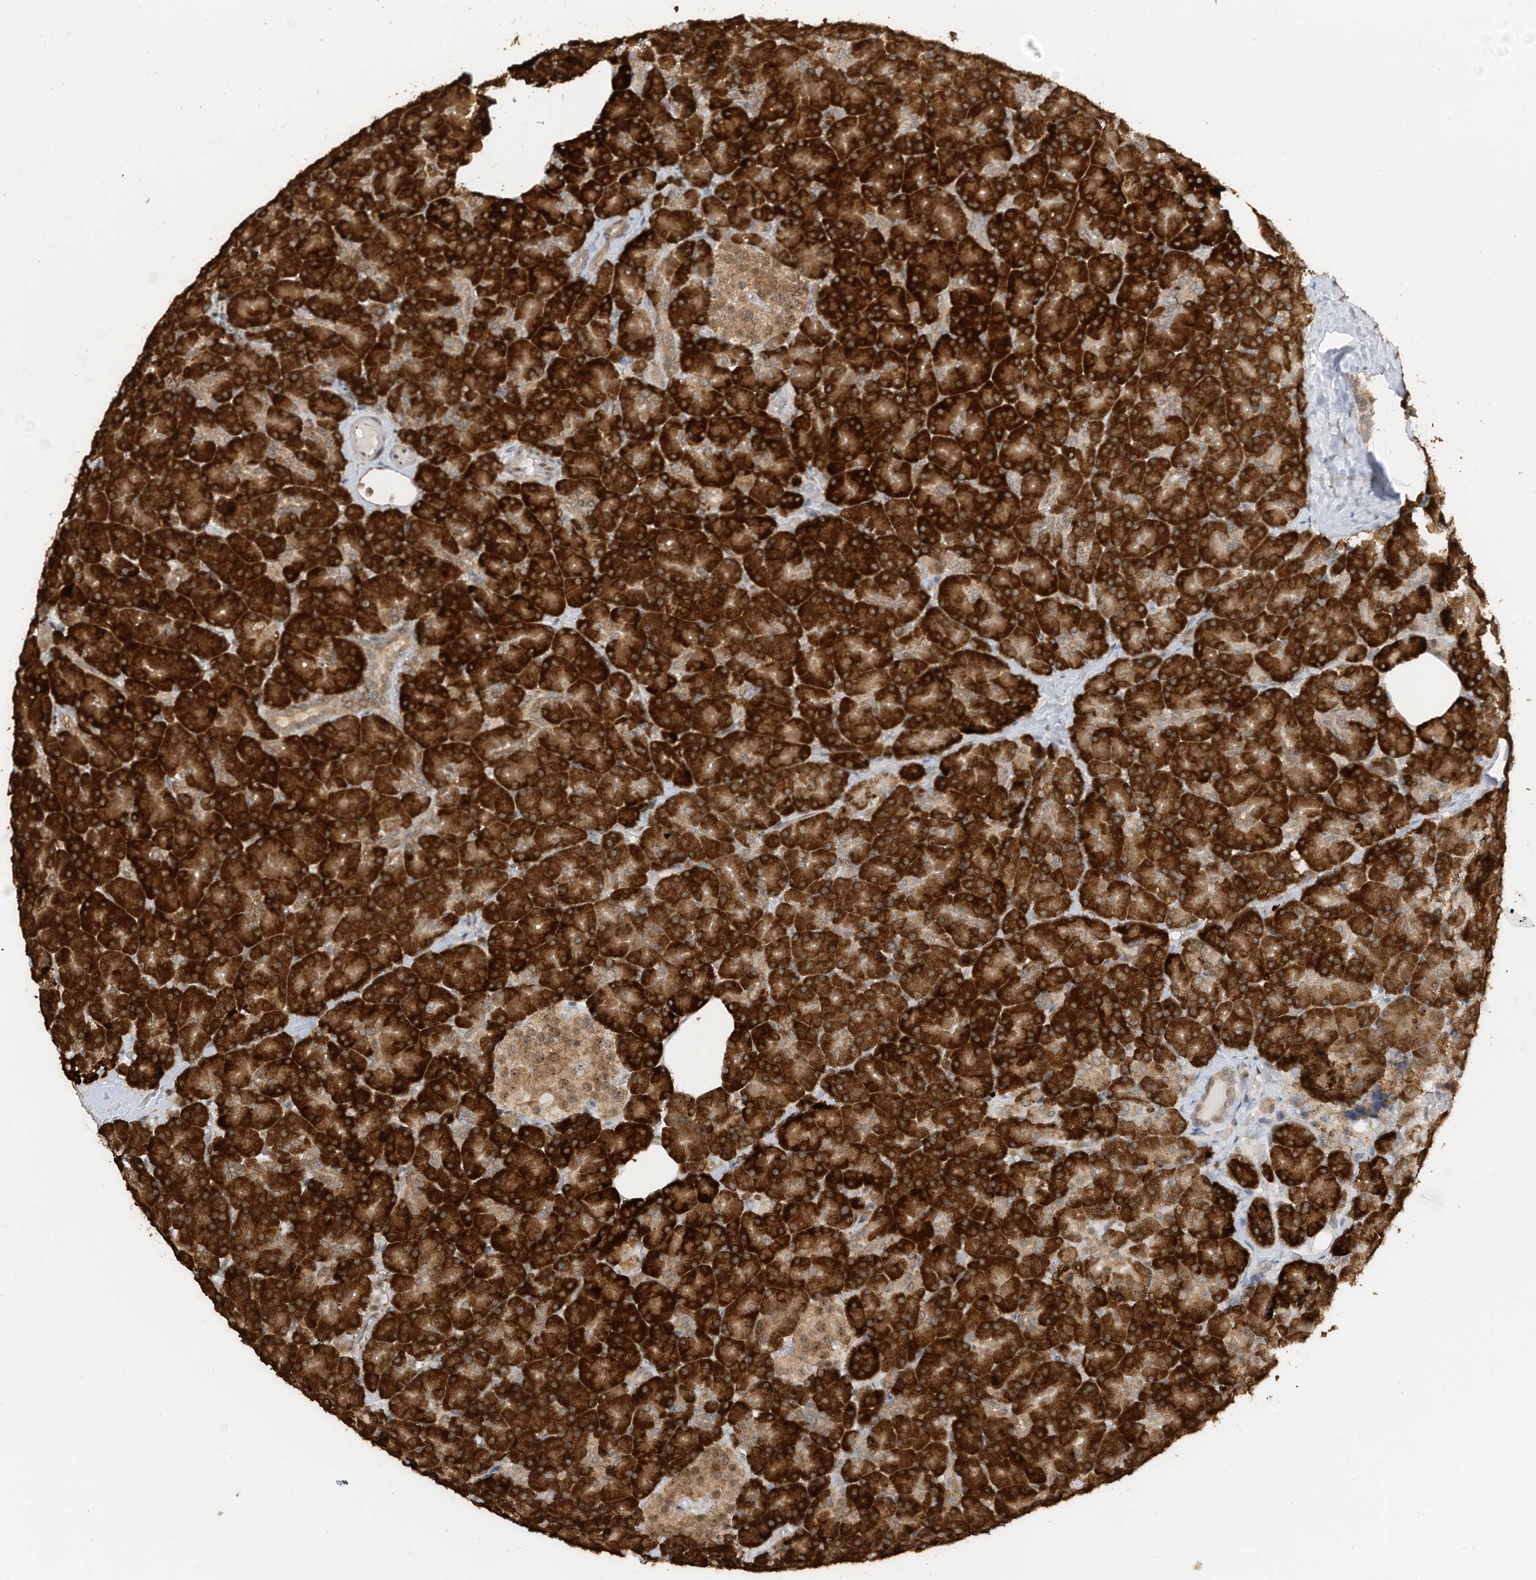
{"staining": {"intensity": "strong", "quantity": ">75%", "location": "cytoplasmic/membranous"}, "tissue": "pancreas", "cell_type": "Exocrine glandular cells", "image_type": "normal", "snomed": [{"axis": "morphology", "description": "Normal tissue, NOS"}, {"axis": "topography", "description": "Pancreas"}], "caption": "Protein expression analysis of normal pancreas displays strong cytoplasmic/membranous staining in about >75% of exocrine glandular cells.", "gene": "ERLEC1", "patient": {"sex": "female", "age": 43}}